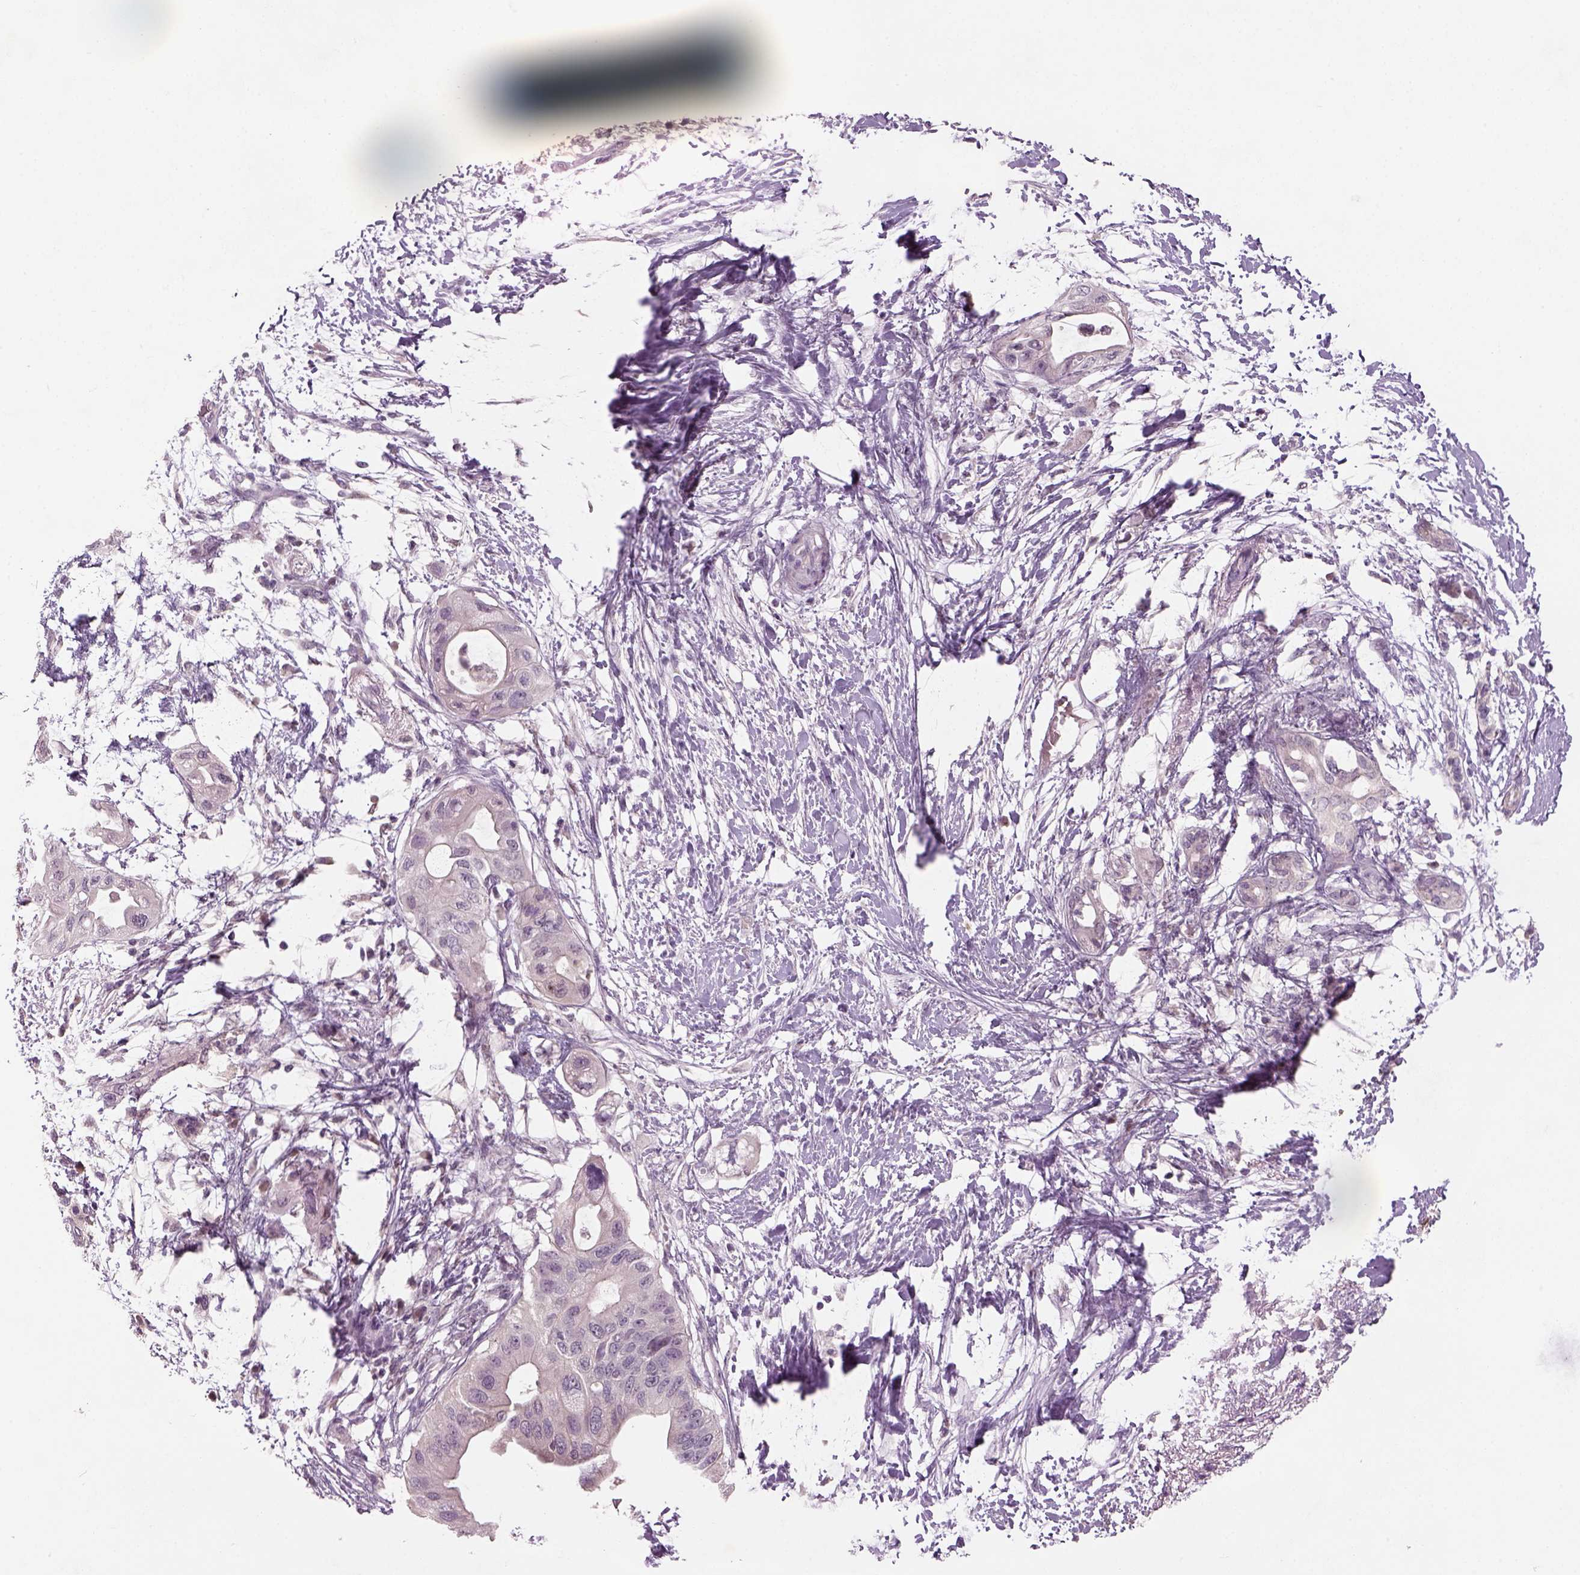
{"staining": {"intensity": "negative", "quantity": "none", "location": "none"}, "tissue": "pancreatic cancer", "cell_type": "Tumor cells", "image_type": "cancer", "snomed": [{"axis": "morphology", "description": "Adenocarcinoma, NOS"}, {"axis": "topography", "description": "Pancreas"}], "caption": "A micrograph of human pancreatic cancer is negative for staining in tumor cells.", "gene": "GDNF", "patient": {"sex": "female", "age": 72}}